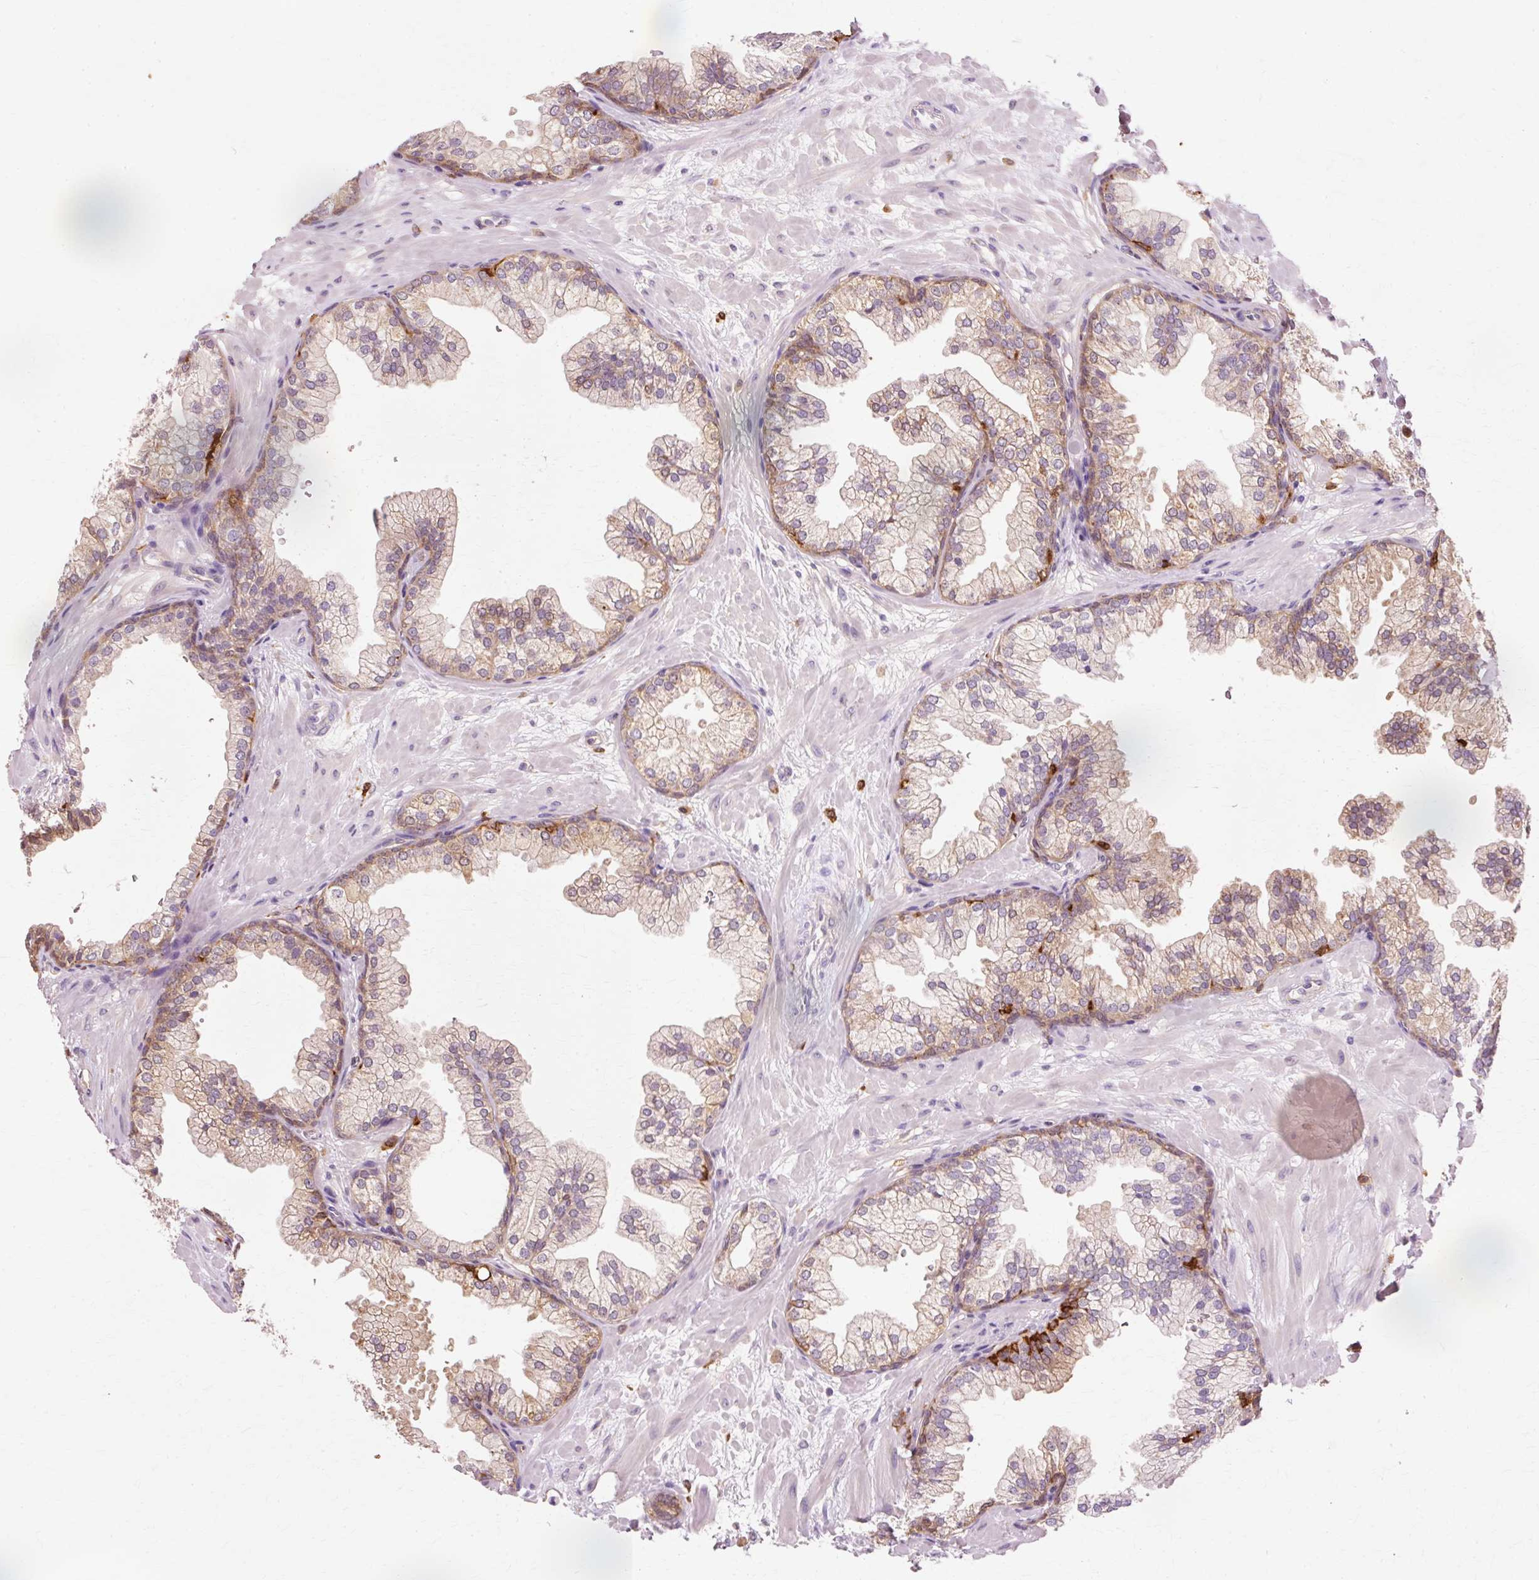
{"staining": {"intensity": "moderate", "quantity": "25%-75%", "location": "cytoplasmic/membranous"}, "tissue": "prostate", "cell_type": "Glandular cells", "image_type": "normal", "snomed": [{"axis": "morphology", "description": "Normal tissue, NOS"}, {"axis": "topography", "description": "Prostate"}, {"axis": "topography", "description": "Peripheral nerve tissue"}], "caption": "A medium amount of moderate cytoplasmic/membranous staining is present in about 25%-75% of glandular cells in normal prostate. (brown staining indicates protein expression, while blue staining denotes nuclei).", "gene": "GPX1", "patient": {"sex": "male", "age": 61}}